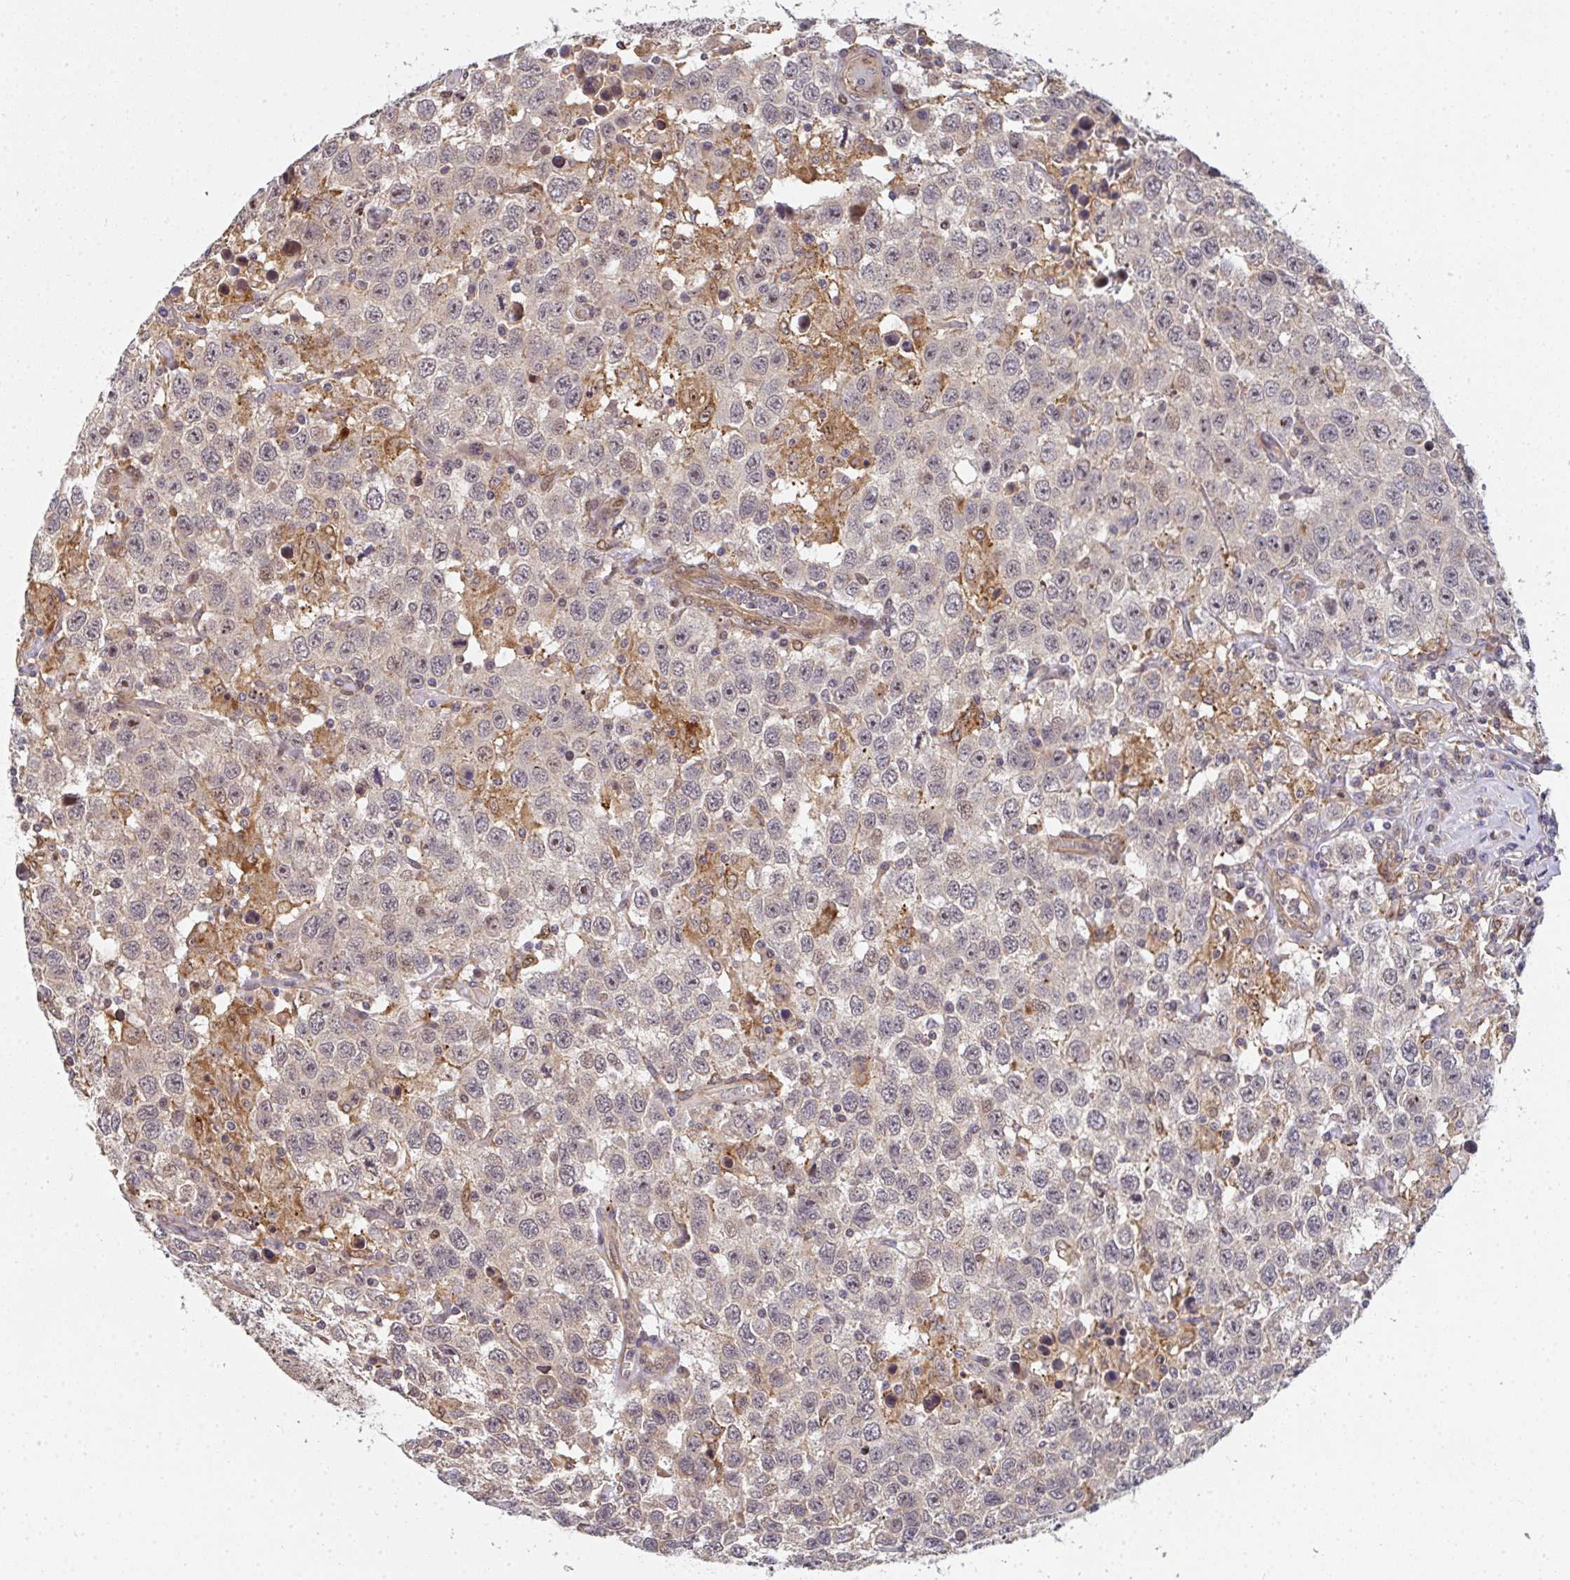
{"staining": {"intensity": "negative", "quantity": "none", "location": "none"}, "tissue": "testis cancer", "cell_type": "Tumor cells", "image_type": "cancer", "snomed": [{"axis": "morphology", "description": "Seminoma, NOS"}, {"axis": "topography", "description": "Testis"}], "caption": "IHC micrograph of testis seminoma stained for a protein (brown), which demonstrates no staining in tumor cells.", "gene": "SIMC1", "patient": {"sex": "male", "age": 41}}